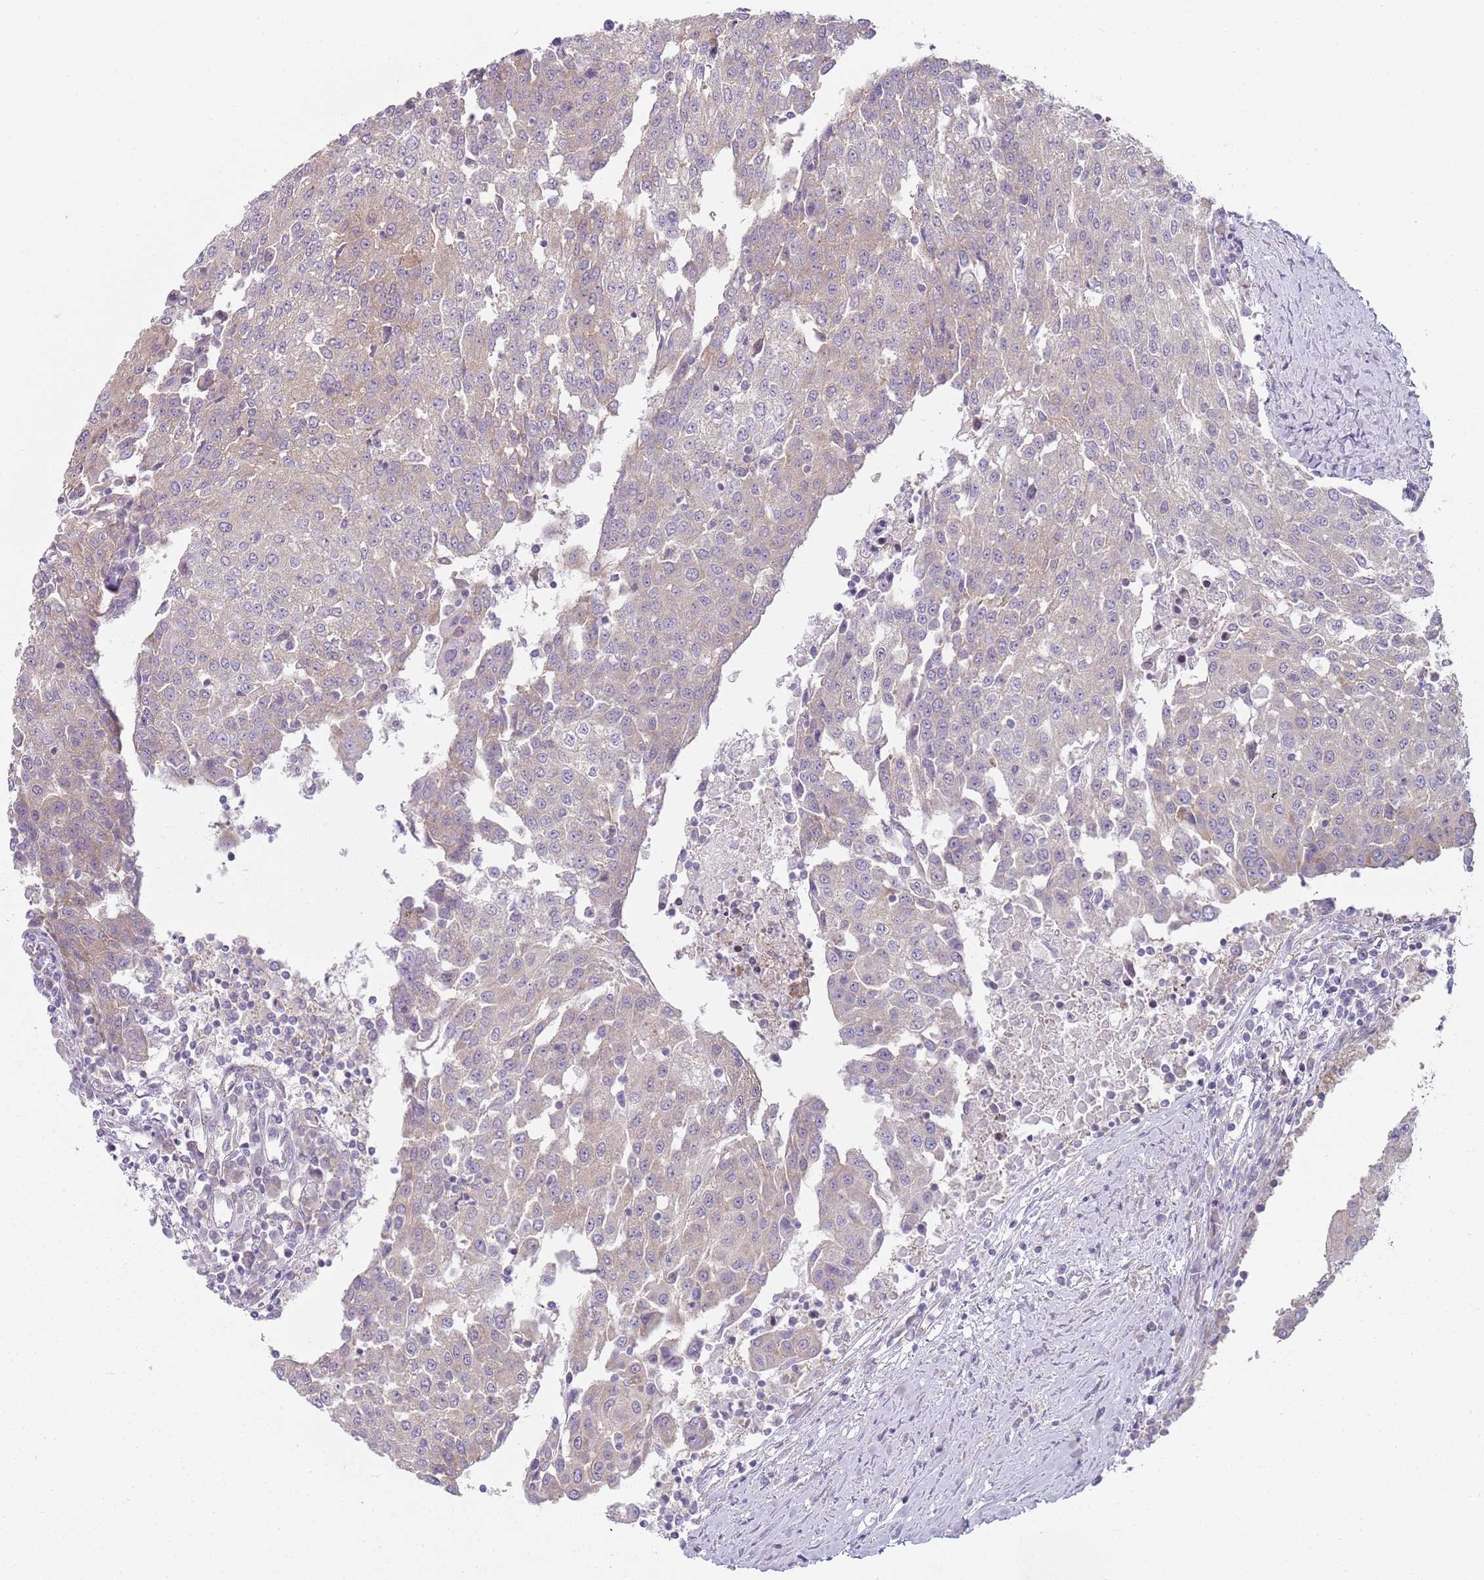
{"staining": {"intensity": "weak", "quantity": "<25%", "location": "cytoplasmic/membranous"}, "tissue": "urothelial cancer", "cell_type": "Tumor cells", "image_type": "cancer", "snomed": [{"axis": "morphology", "description": "Urothelial carcinoma, High grade"}, {"axis": "topography", "description": "Urinary bladder"}], "caption": "An immunohistochemistry histopathology image of urothelial cancer is shown. There is no staining in tumor cells of urothelial cancer.", "gene": "SLC26A6", "patient": {"sex": "female", "age": 85}}